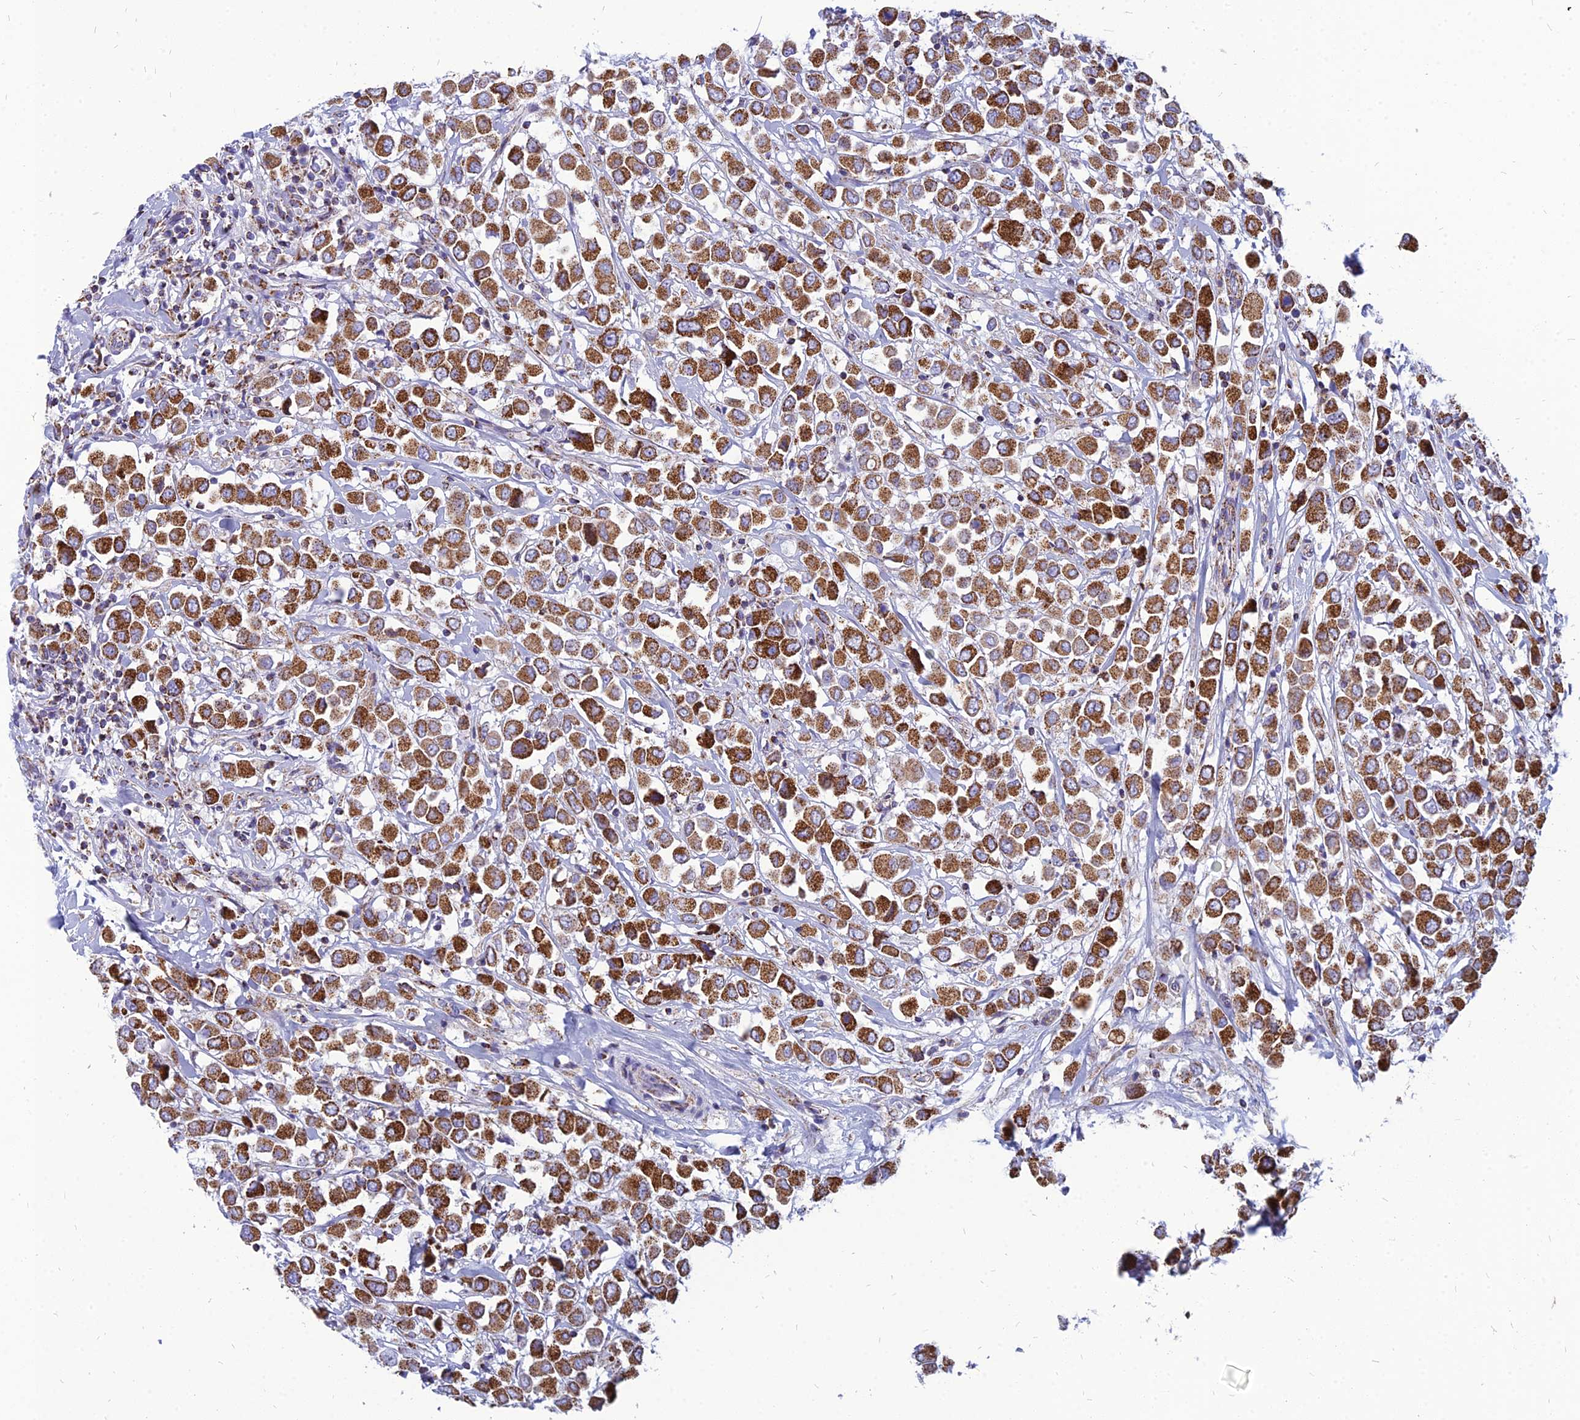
{"staining": {"intensity": "strong", "quantity": ">75%", "location": "cytoplasmic/membranous"}, "tissue": "breast cancer", "cell_type": "Tumor cells", "image_type": "cancer", "snomed": [{"axis": "morphology", "description": "Duct carcinoma"}, {"axis": "topography", "description": "Breast"}], "caption": "Immunohistochemical staining of breast cancer shows high levels of strong cytoplasmic/membranous positivity in approximately >75% of tumor cells.", "gene": "PACC1", "patient": {"sex": "female", "age": 61}}